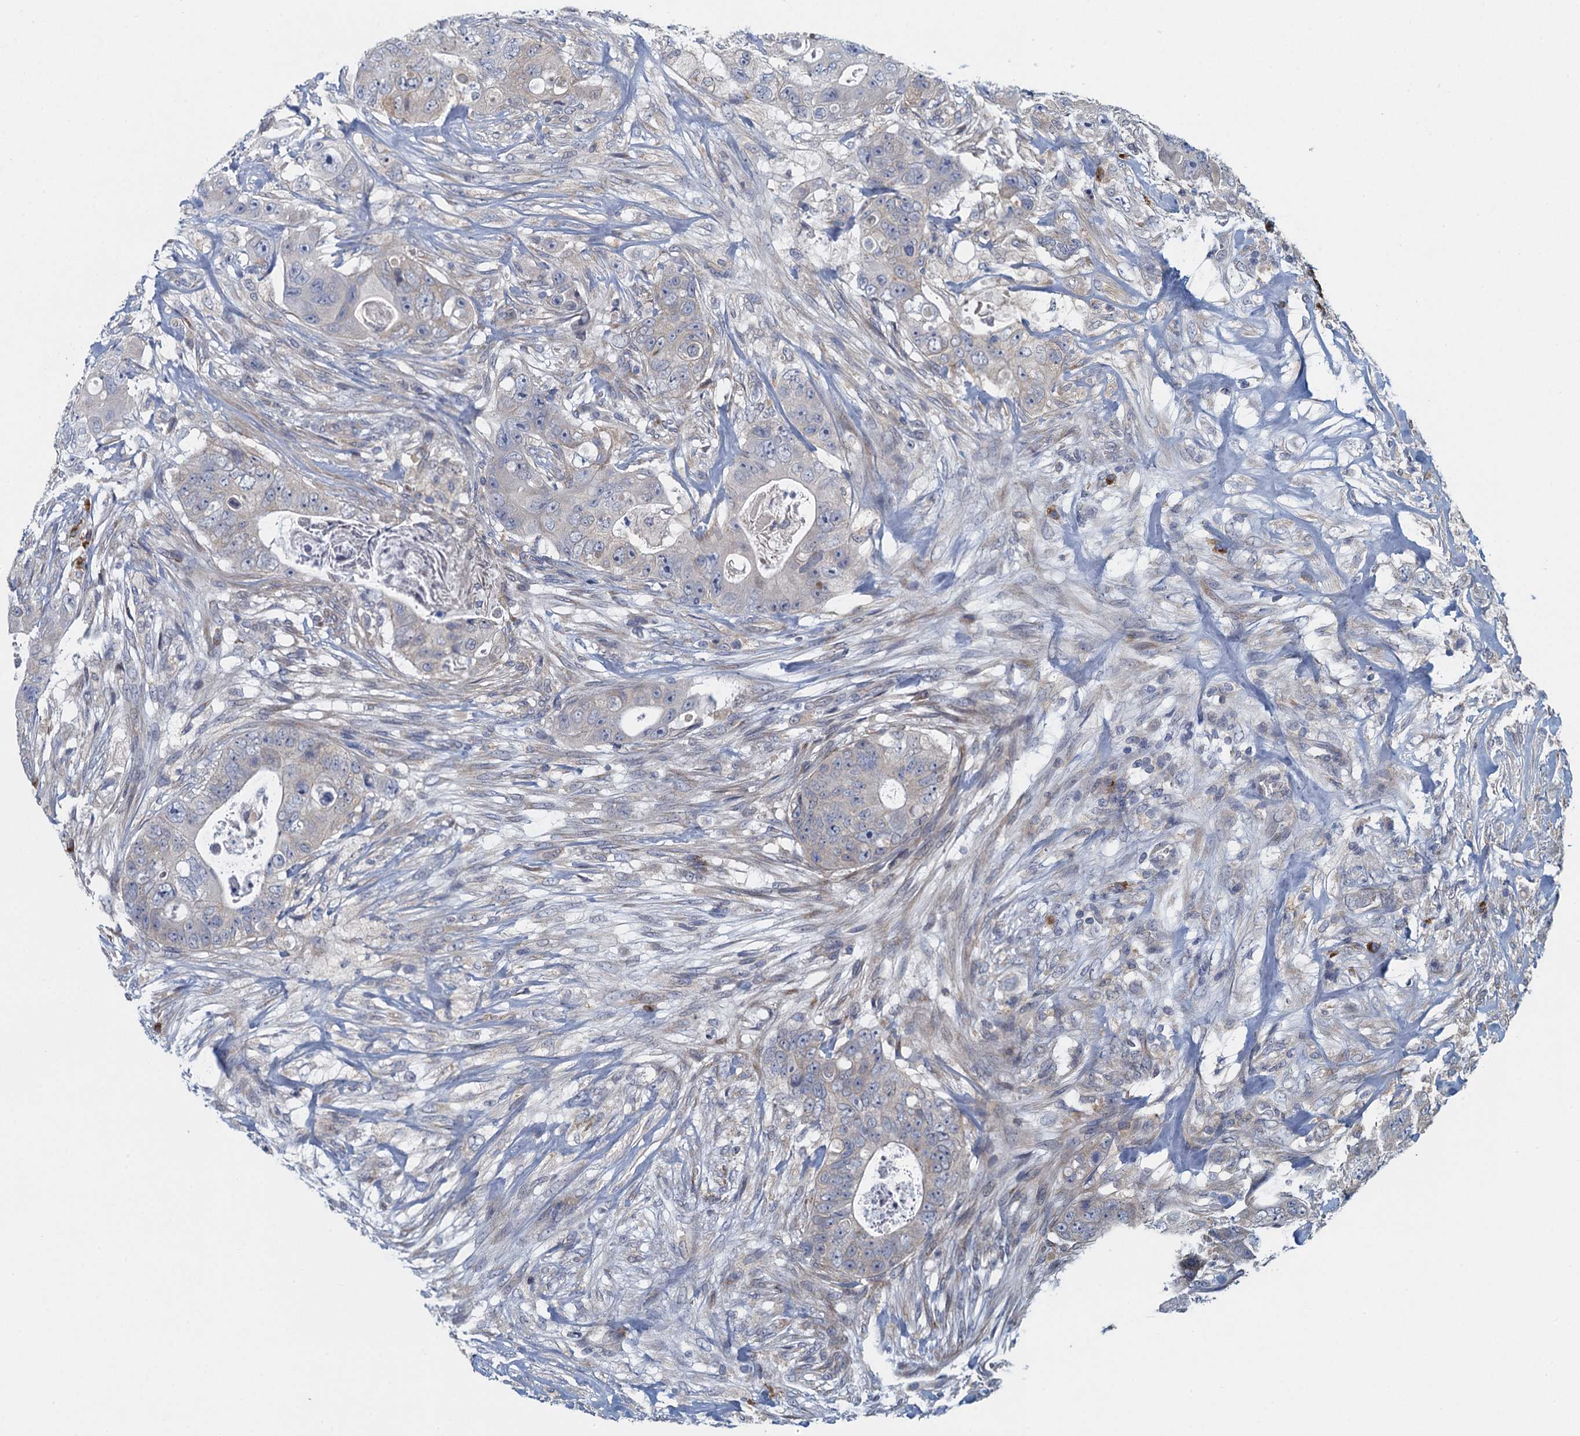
{"staining": {"intensity": "negative", "quantity": "none", "location": "none"}, "tissue": "colorectal cancer", "cell_type": "Tumor cells", "image_type": "cancer", "snomed": [{"axis": "morphology", "description": "Adenocarcinoma, NOS"}, {"axis": "topography", "description": "Colon"}], "caption": "High power microscopy image of an IHC image of colorectal cancer, revealing no significant positivity in tumor cells.", "gene": "ALG2", "patient": {"sex": "female", "age": 46}}